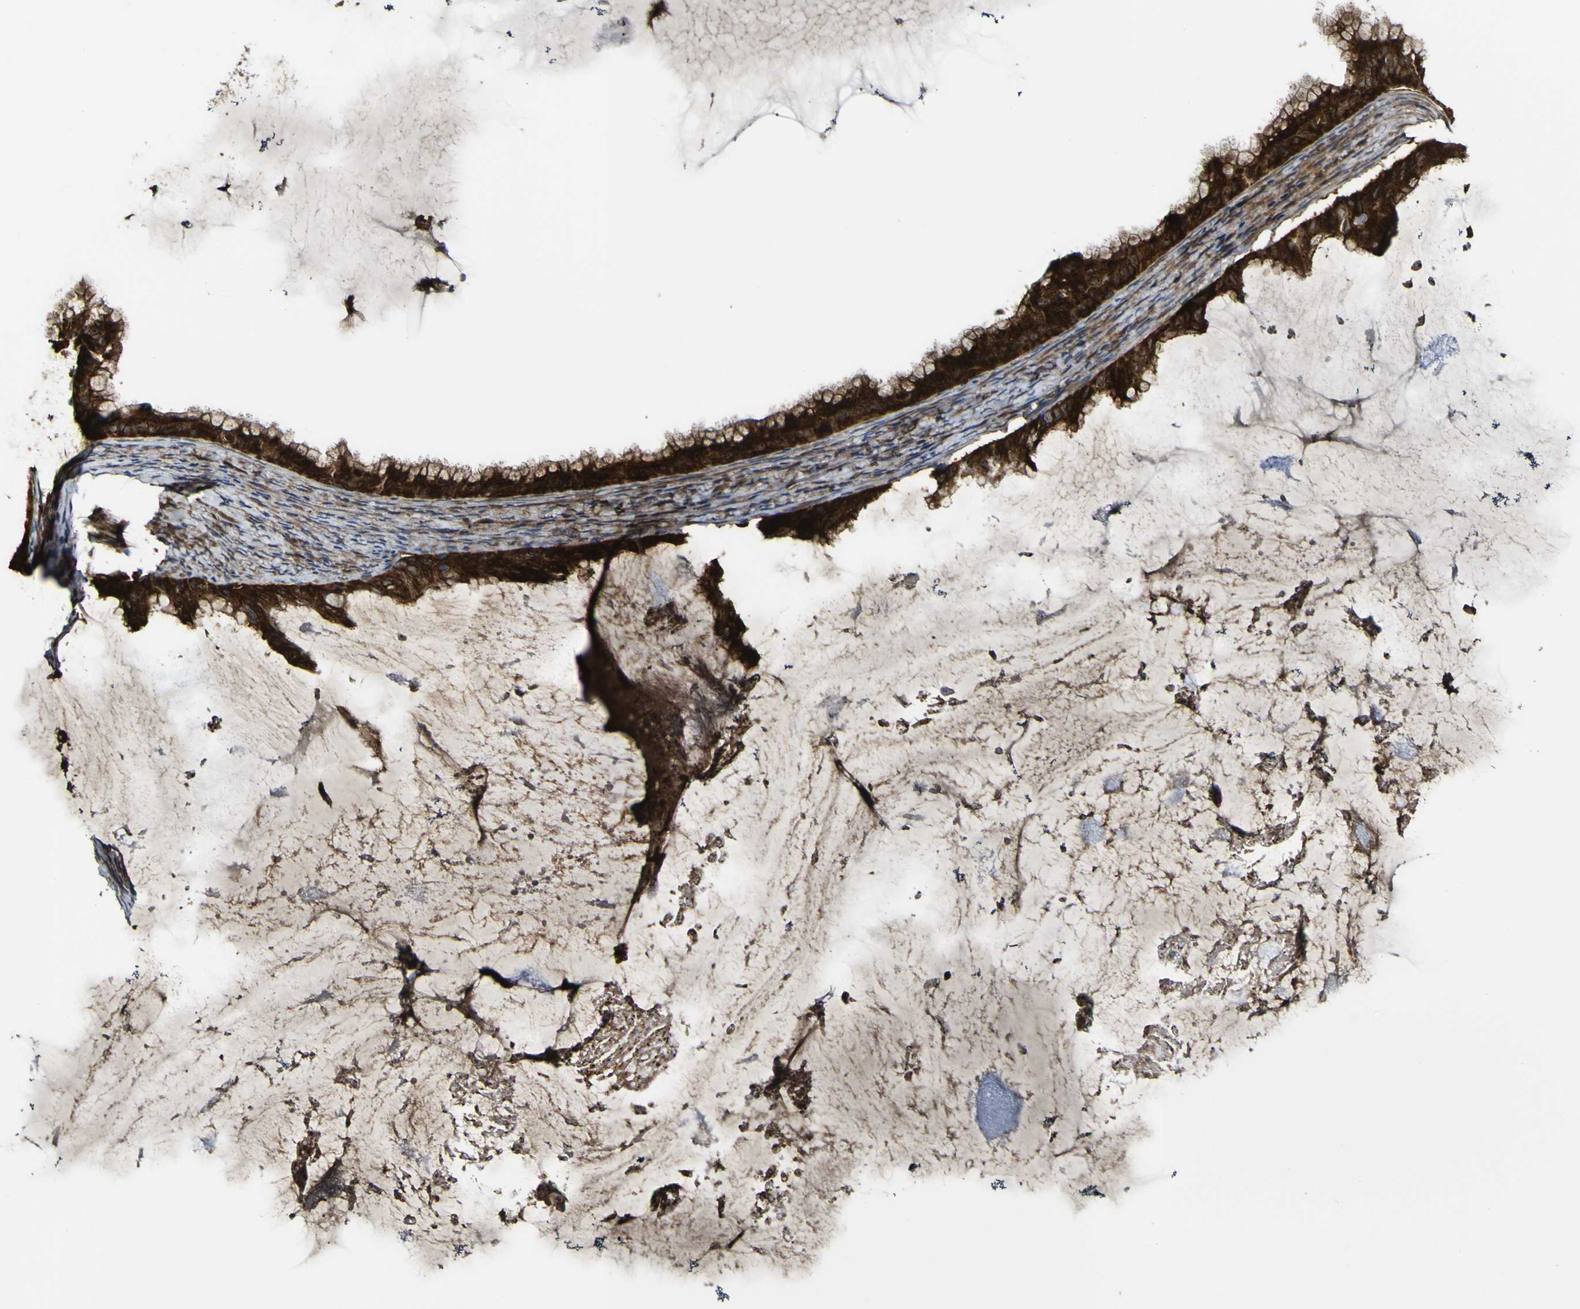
{"staining": {"intensity": "strong", "quantity": ">75%", "location": "cytoplasmic/membranous"}, "tissue": "ovarian cancer", "cell_type": "Tumor cells", "image_type": "cancer", "snomed": [{"axis": "morphology", "description": "Cystadenocarcinoma, mucinous, NOS"}, {"axis": "topography", "description": "Ovary"}], "caption": "Immunohistochemical staining of mucinous cystadenocarcinoma (ovarian) shows strong cytoplasmic/membranous protein staining in approximately >75% of tumor cells.", "gene": "TNIK", "patient": {"sex": "female", "age": 61}}